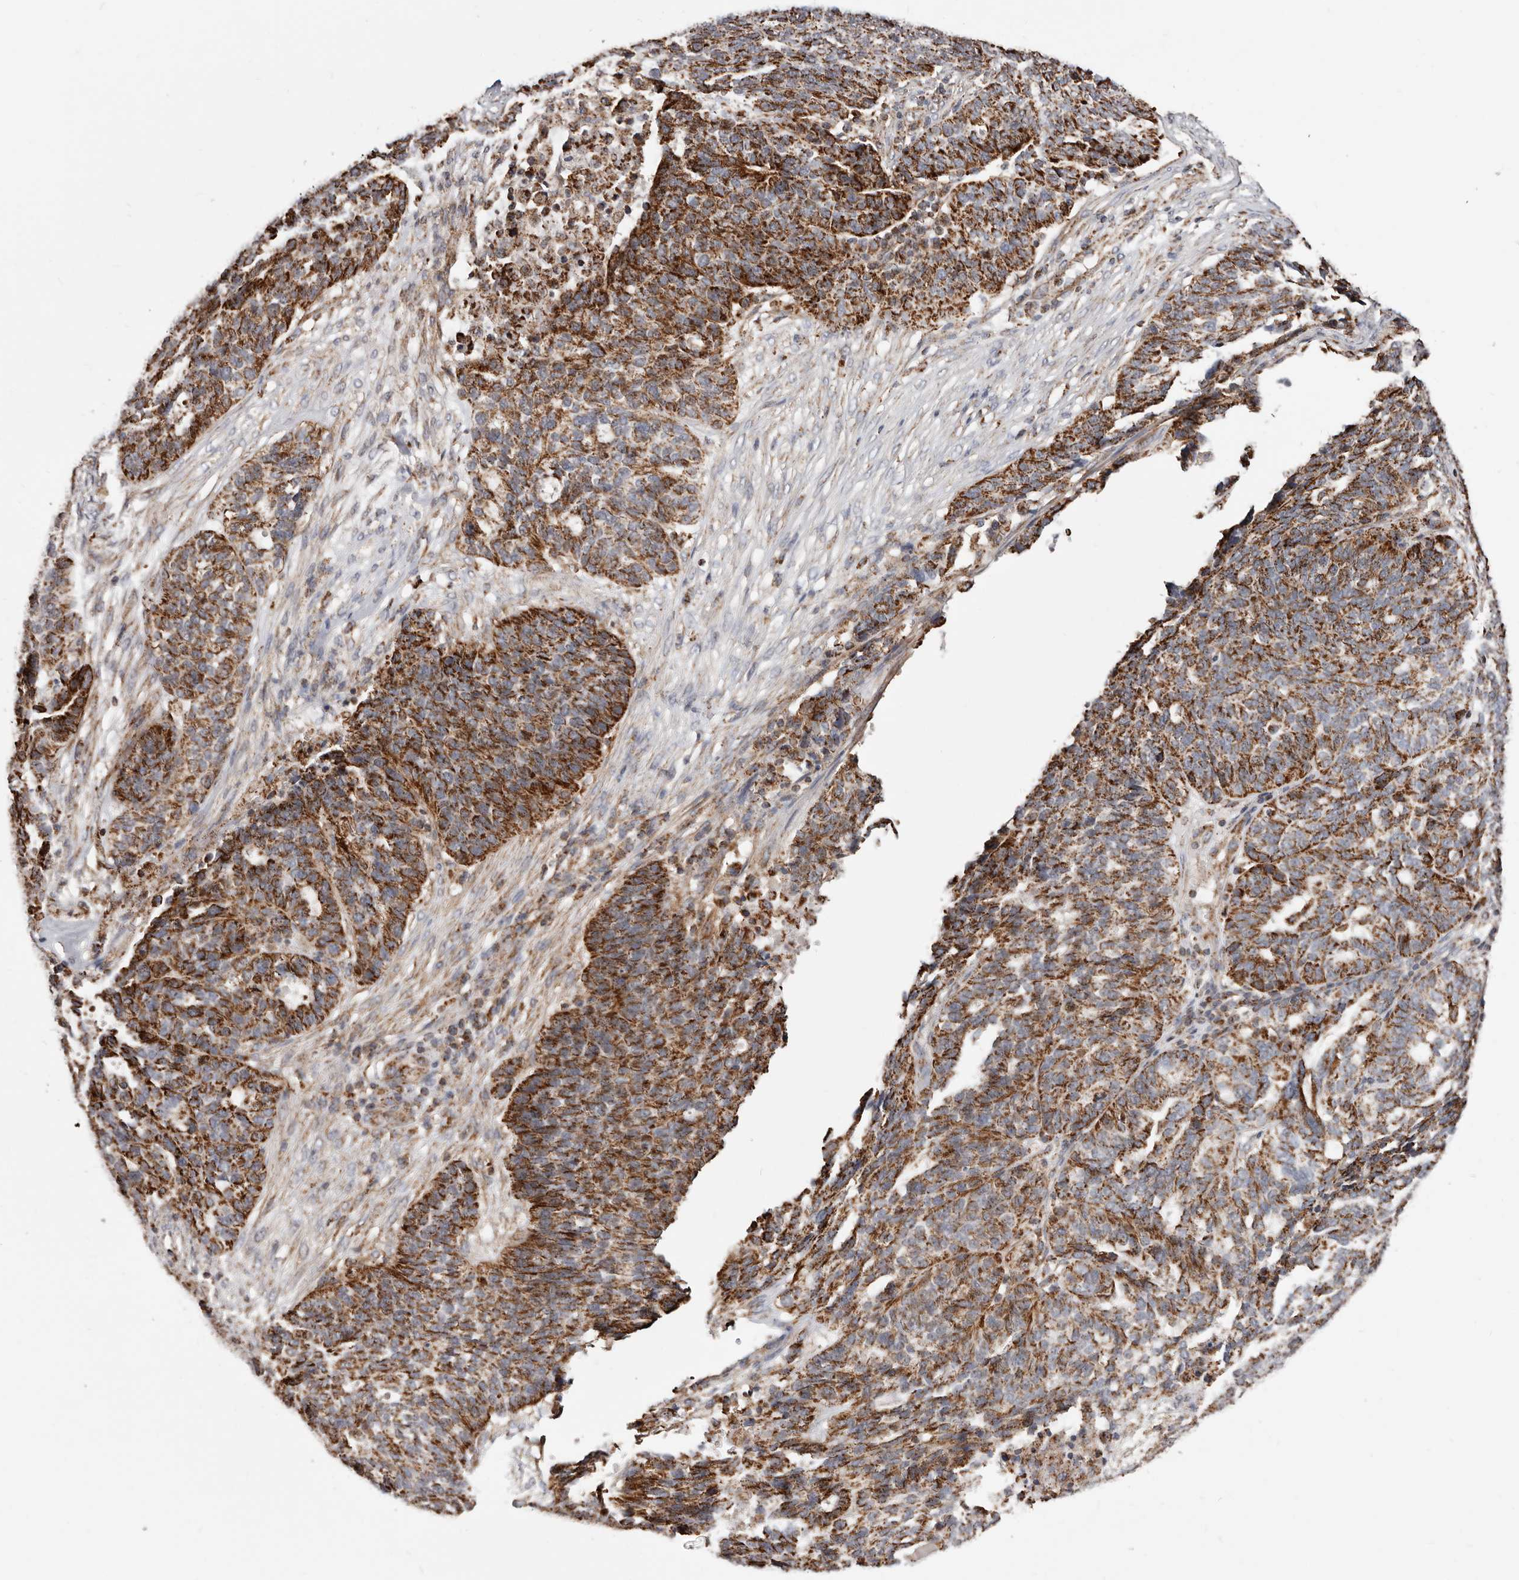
{"staining": {"intensity": "strong", "quantity": ">75%", "location": "cytoplasmic/membranous"}, "tissue": "ovarian cancer", "cell_type": "Tumor cells", "image_type": "cancer", "snomed": [{"axis": "morphology", "description": "Cystadenocarcinoma, serous, NOS"}, {"axis": "topography", "description": "Ovary"}], "caption": "The image demonstrates staining of ovarian cancer, revealing strong cytoplasmic/membranous protein expression (brown color) within tumor cells.", "gene": "PRKACB", "patient": {"sex": "female", "age": 59}}